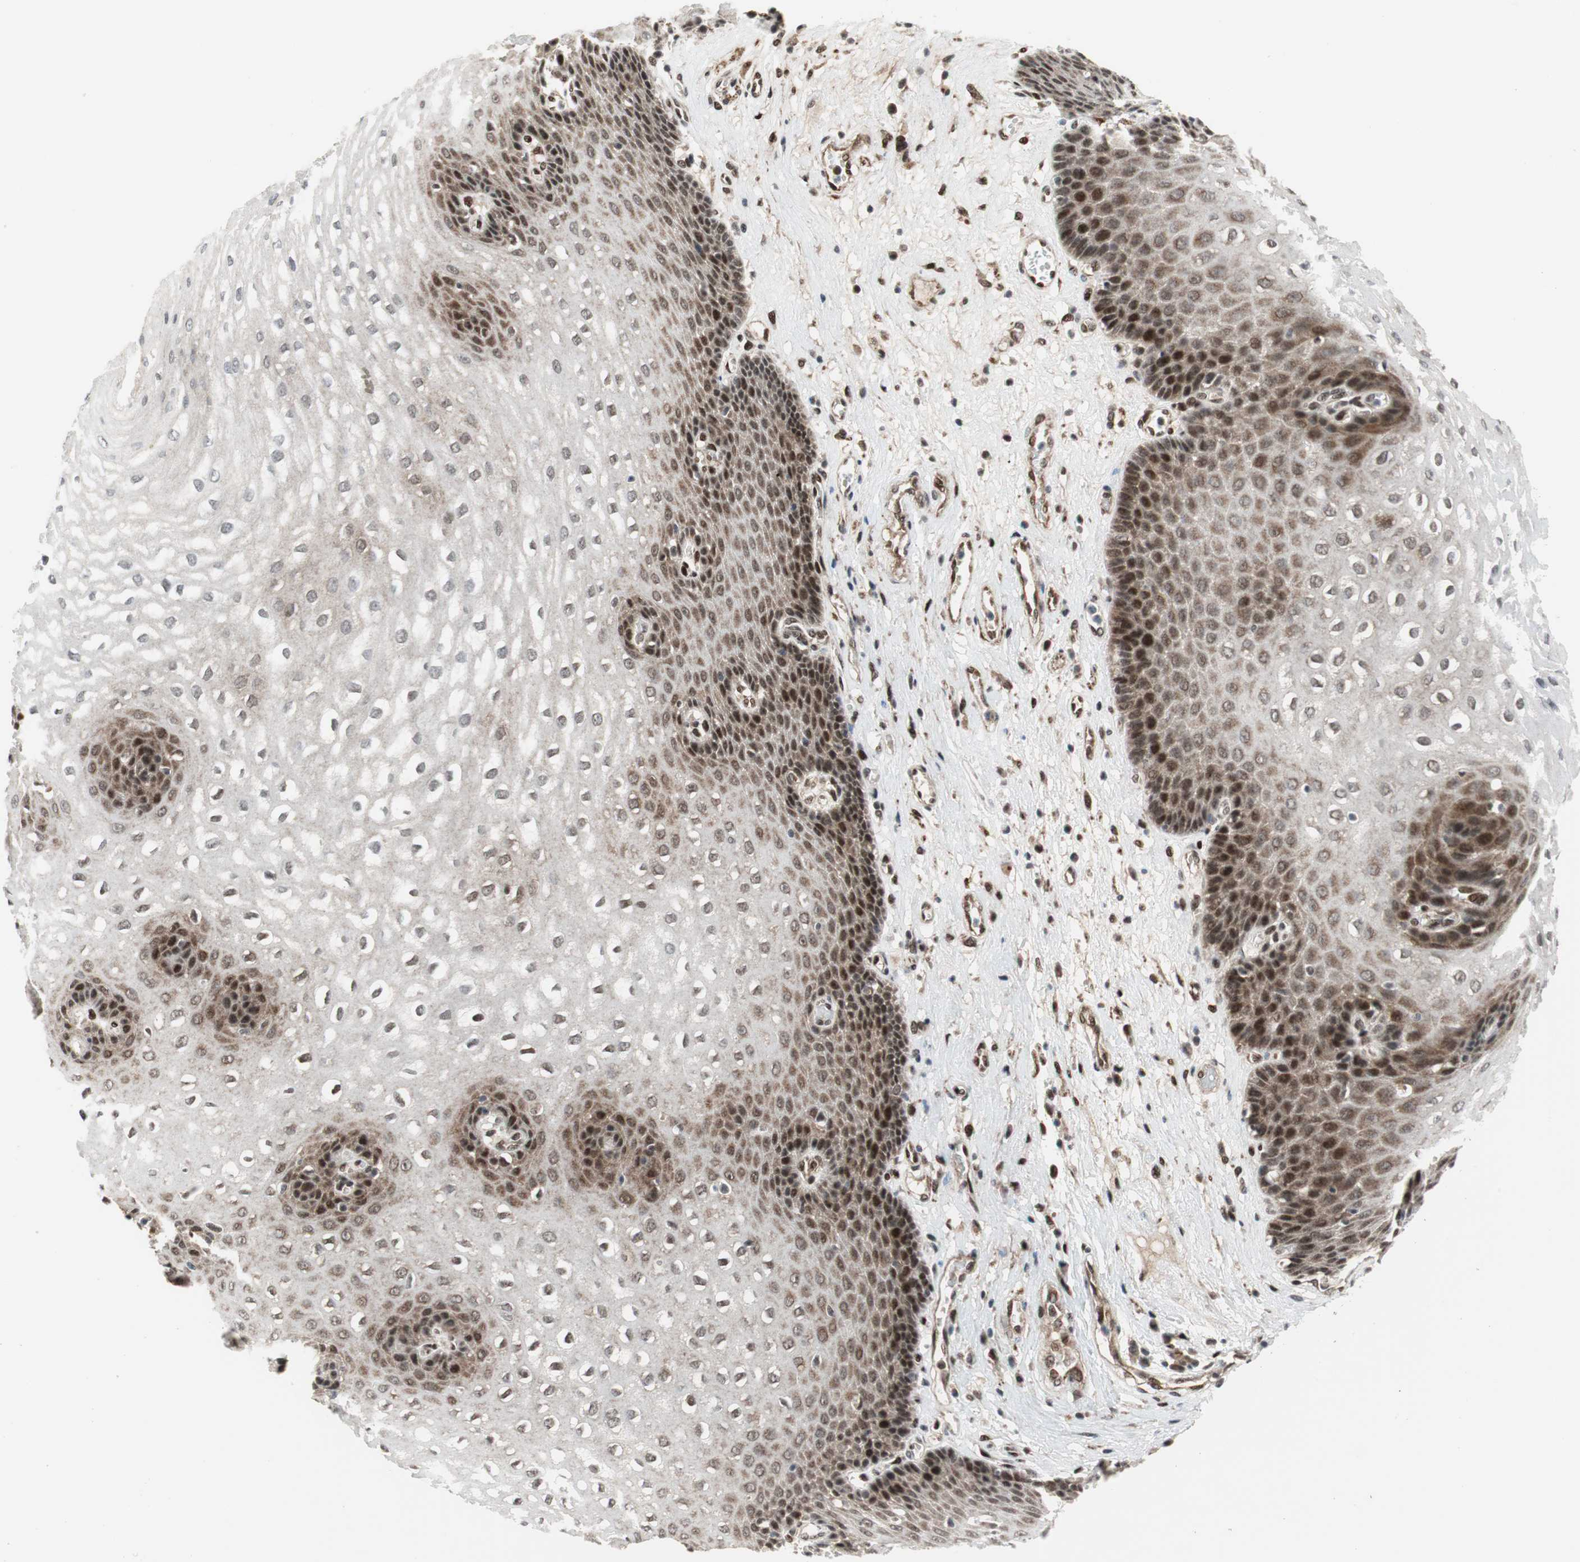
{"staining": {"intensity": "strong", "quantity": "<25%", "location": "nuclear"}, "tissue": "esophagus", "cell_type": "Squamous epithelial cells", "image_type": "normal", "snomed": [{"axis": "morphology", "description": "Normal tissue, NOS"}, {"axis": "topography", "description": "Esophagus"}], "caption": "Human esophagus stained for a protein (brown) displays strong nuclear positive positivity in about <25% of squamous epithelial cells.", "gene": "TCF12", "patient": {"sex": "male", "age": 48}}